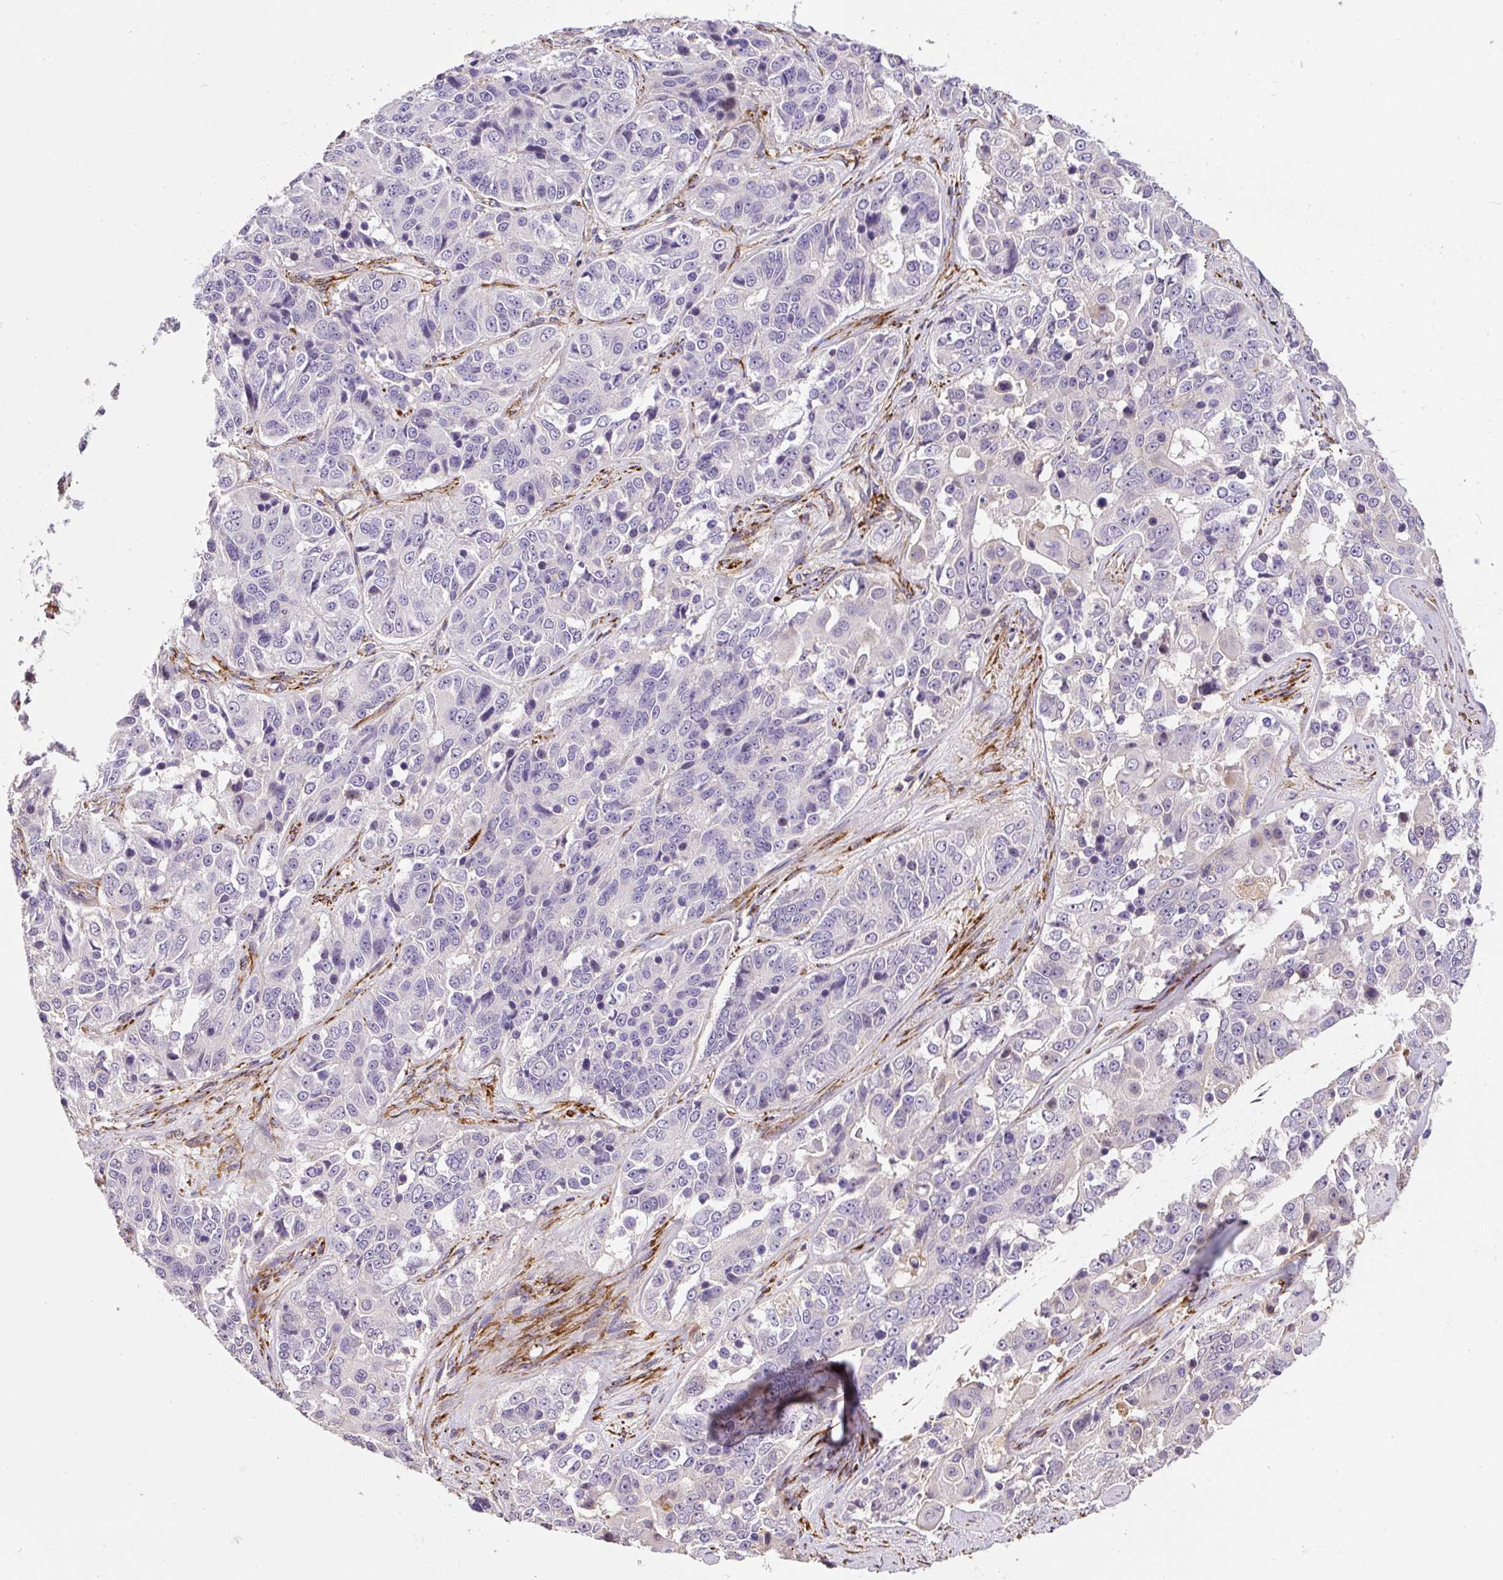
{"staining": {"intensity": "negative", "quantity": "none", "location": "none"}, "tissue": "ovarian cancer", "cell_type": "Tumor cells", "image_type": "cancer", "snomed": [{"axis": "morphology", "description": "Carcinoma, endometroid"}, {"axis": "topography", "description": "Ovary"}], "caption": "This image is of ovarian endometroid carcinoma stained with immunohistochemistry to label a protein in brown with the nuclei are counter-stained blue. There is no expression in tumor cells.", "gene": "RNF170", "patient": {"sex": "female", "age": 51}}